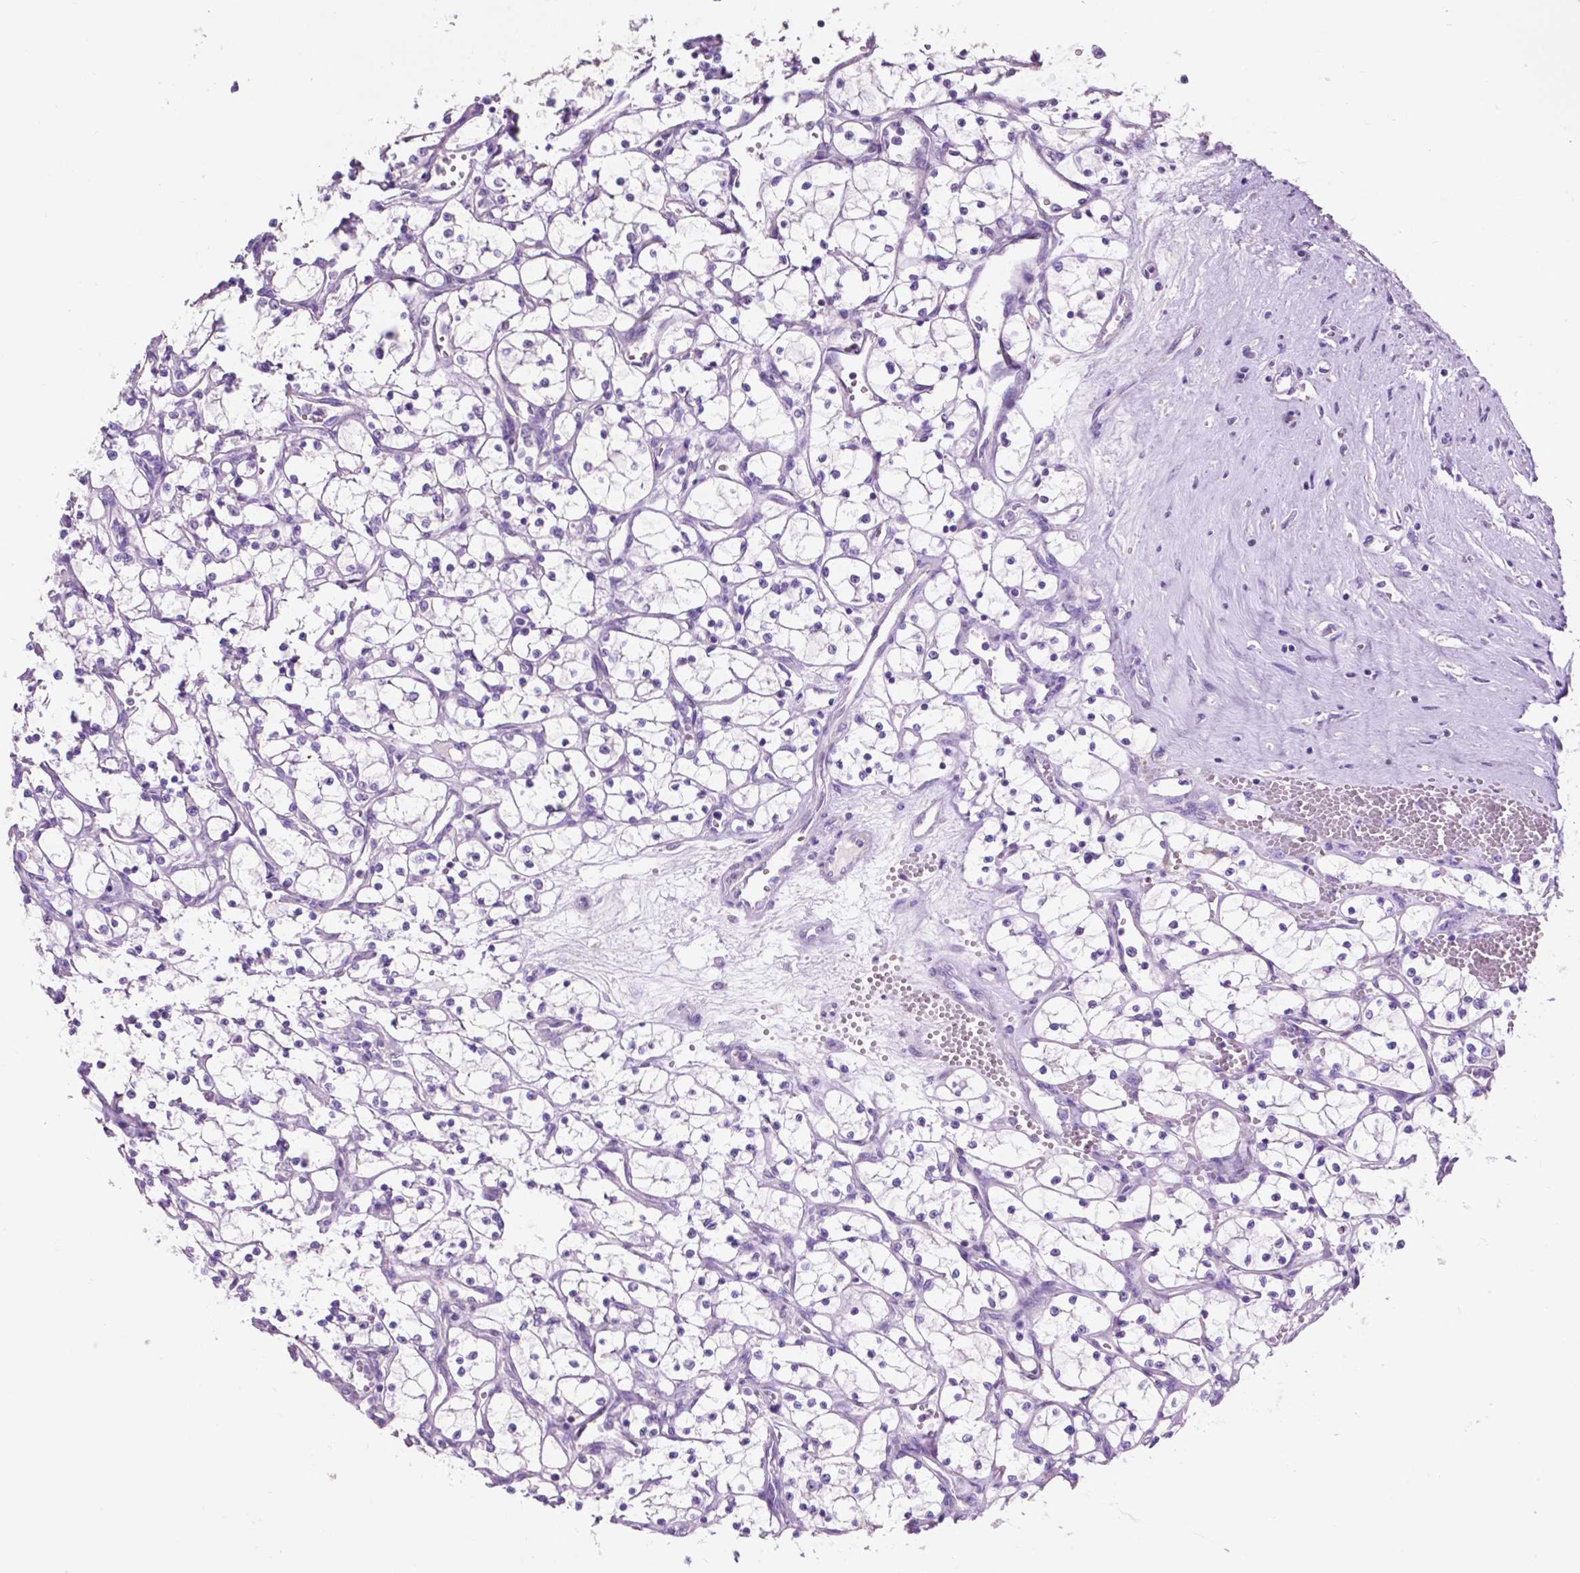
{"staining": {"intensity": "negative", "quantity": "none", "location": "none"}, "tissue": "renal cancer", "cell_type": "Tumor cells", "image_type": "cancer", "snomed": [{"axis": "morphology", "description": "Adenocarcinoma, NOS"}, {"axis": "topography", "description": "Kidney"}], "caption": "The IHC micrograph has no significant expression in tumor cells of renal adenocarcinoma tissue.", "gene": "CLDN17", "patient": {"sex": "female", "age": 69}}